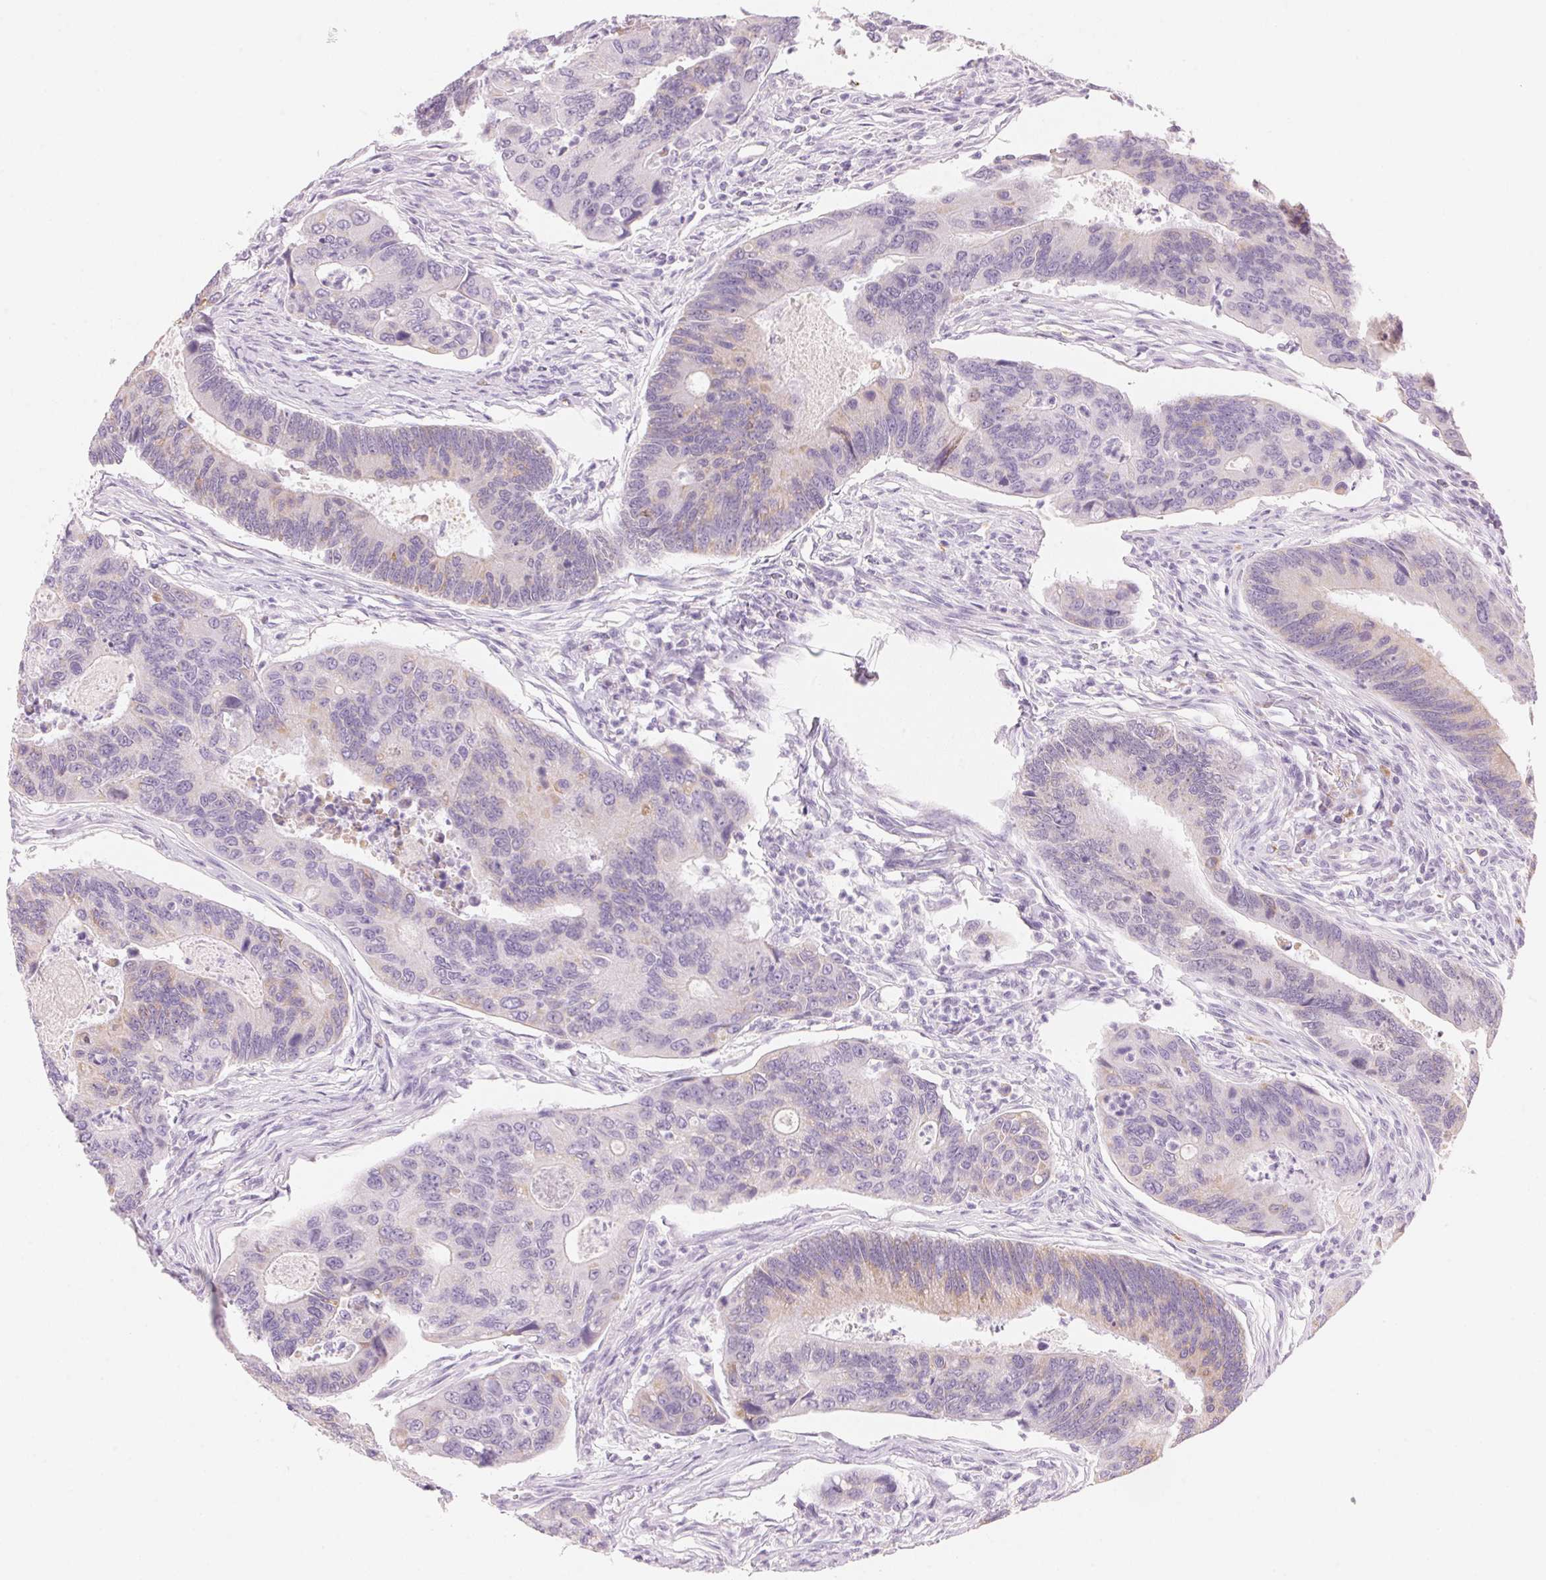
{"staining": {"intensity": "weak", "quantity": "<25%", "location": "cytoplasmic/membranous"}, "tissue": "colorectal cancer", "cell_type": "Tumor cells", "image_type": "cancer", "snomed": [{"axis": "morphology", "description": "Adenocarcinoma, NOS"}, {"axis": "topography", "description": "Colon"}], "caption": "Immunohistochemistry histopathology image of neoplastic tissue: human colorectal cancer stained with DAB (3,3'-diaminobenzidine) displays no significant protein positivity in tumor cells.", "gene": "HOXB13", "patient": {"sex": "female", "age": 67}}